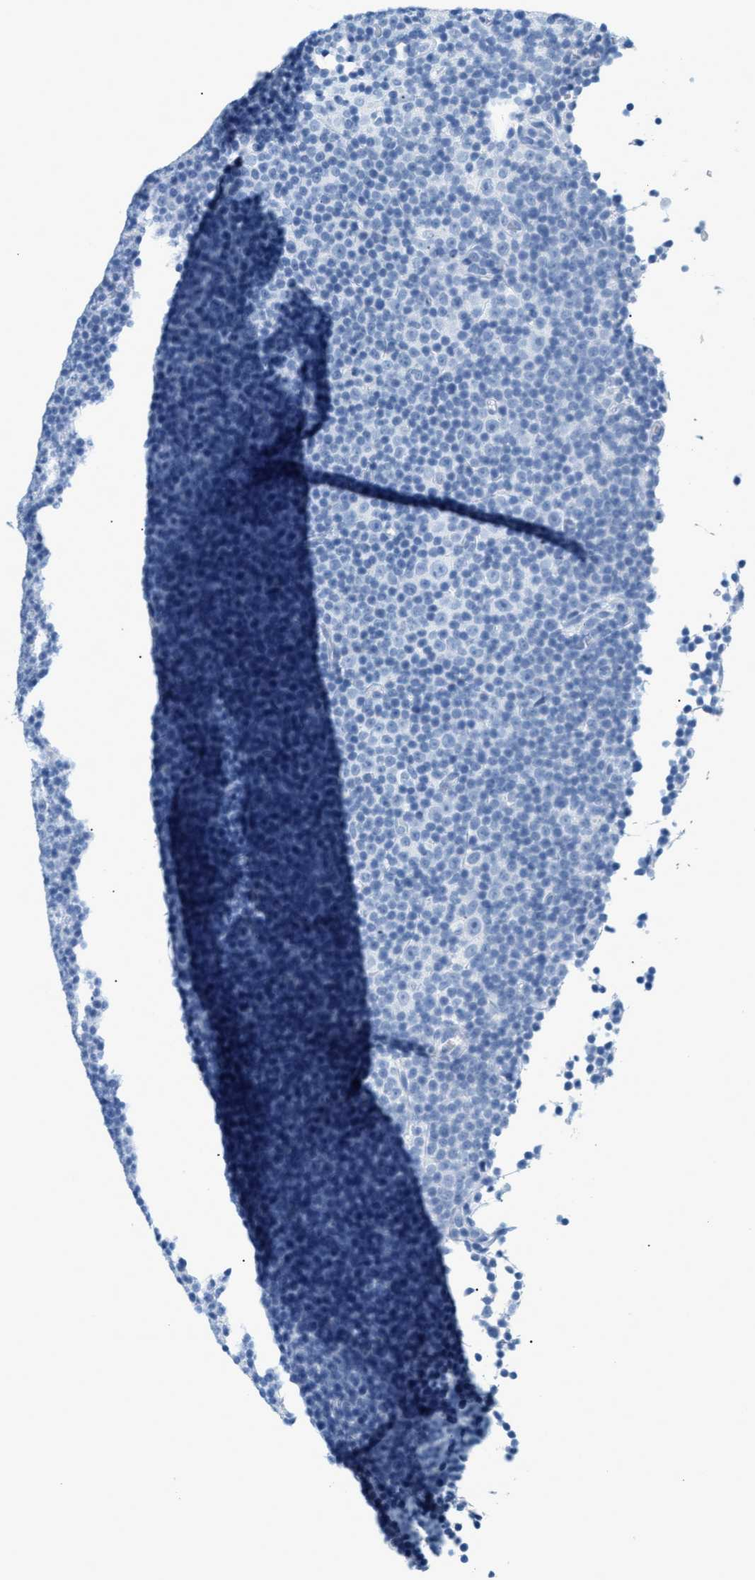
{"staining": {"intensity": "negative", "quantity": "none", "location": "none"}, "tissue": "lymphoma", "cell_type": "Tumor cells", "image_type": "cancer", "snomed": [{"axis": "morphology", "description": "Malignant lymphoma, non-Hodgkin's type, Low grade"}, {"axis": "topography", "description": "Lymph node"}], "caption": "Tumor cells are negative for brown protein staining in lymphoma.", "gene": "LCN2", "patient": {"sex": "female", "age": 67}}